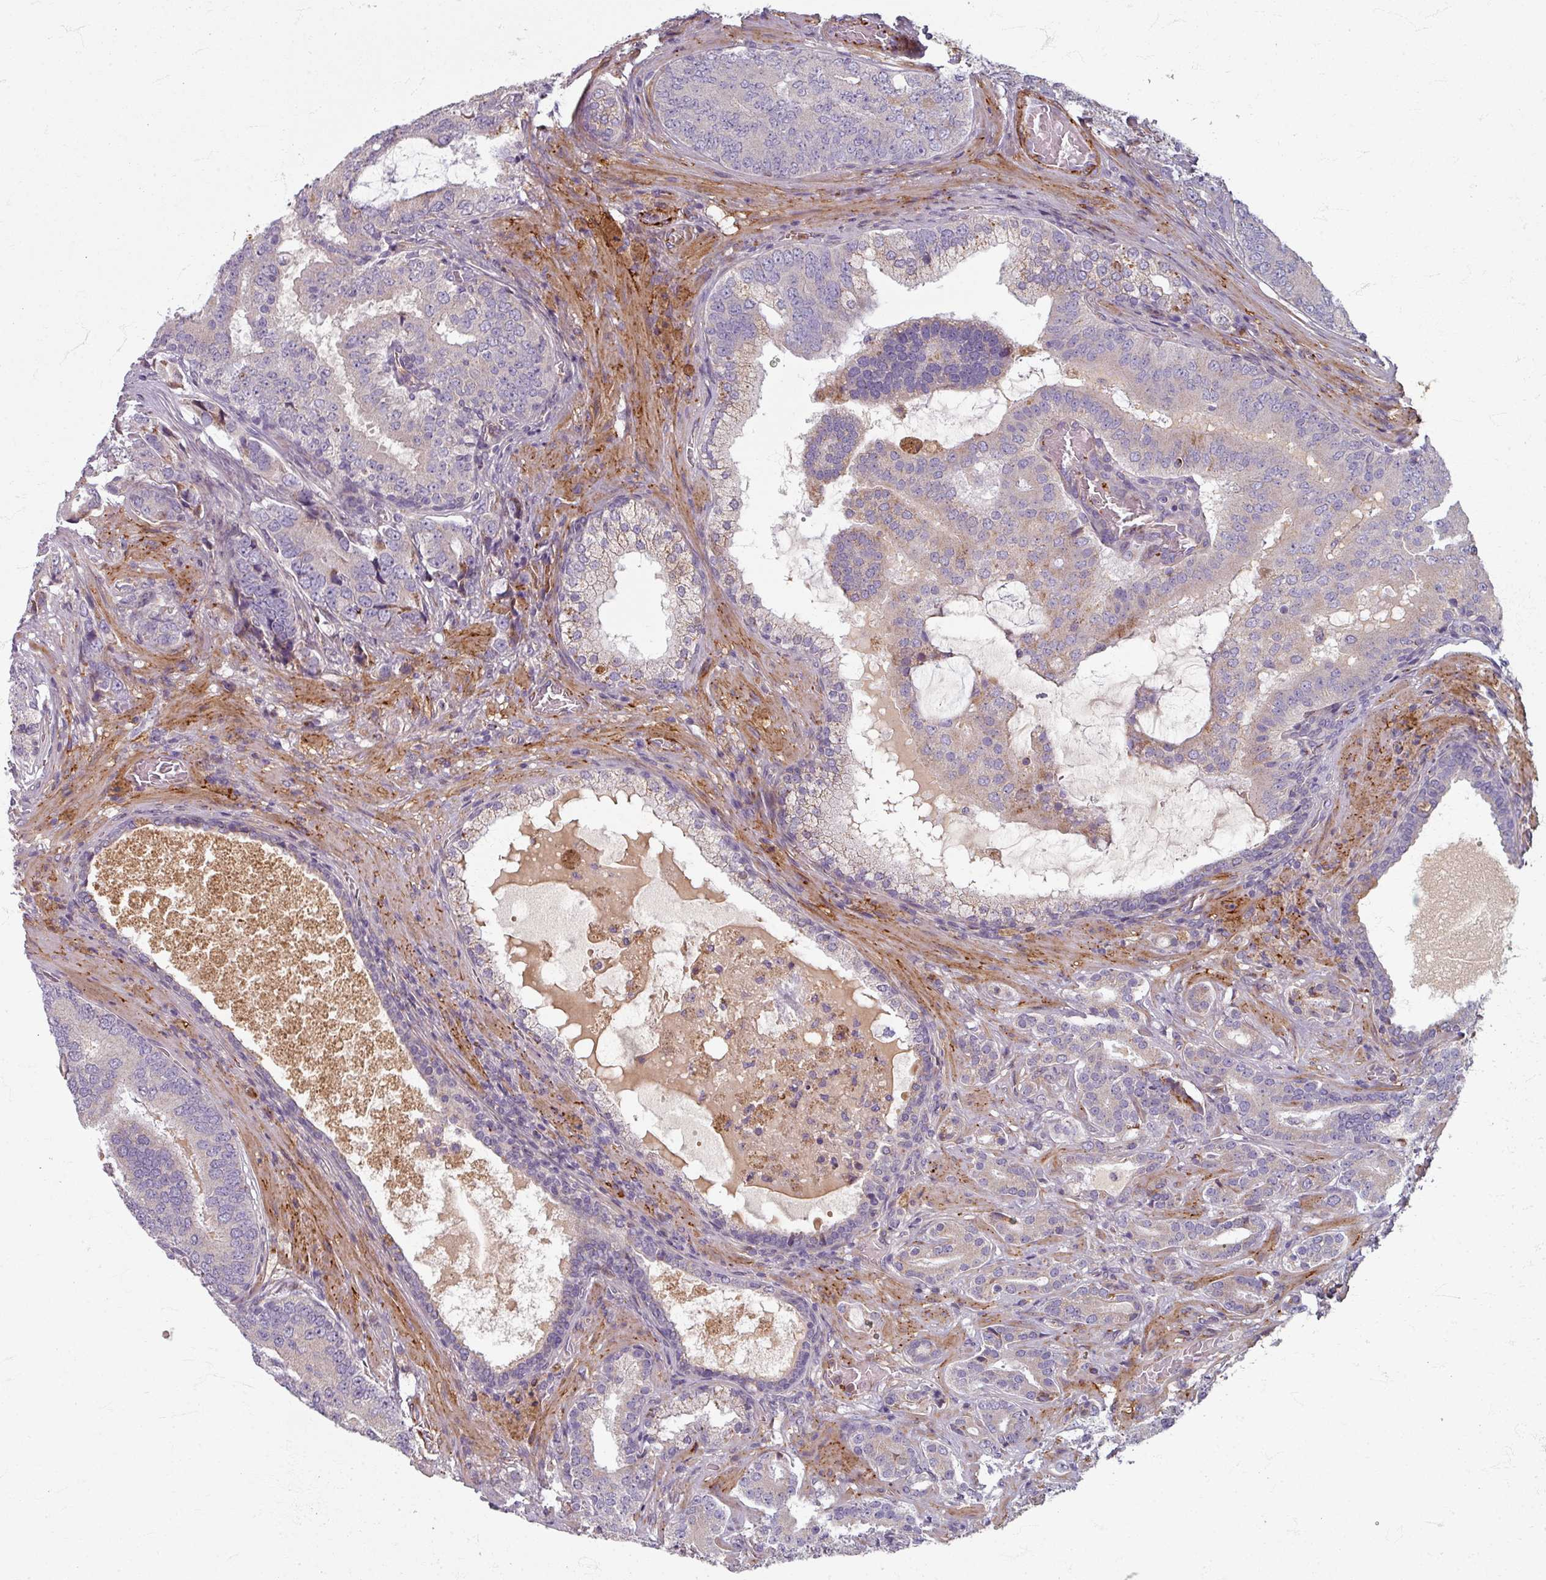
{"staining": {"intensity": "negative", "quantity": "none", "location": "none"}, "tissue": "prostate cancer", "cell_type": "Tumor cells", "image_type": "cancer", "snomed": [{"axis": "morphology", "description": "Adenocarcinoma, High grade"}, {"axis": "topography", "description": "Prostate"}], "caption": "DAB (3,3'-diaminobenzidine) immunohistochemical staining of prostate cancer demonstrates no significant staining in tumor cells. Brightfield microscopy of immunohistochemistry (IHC) stained with DAB (brown) and hematoxylin (blue), captured at high magnification.", "gene": "GABARAPL1", "patient": {"sex": "male", "age": 55}}